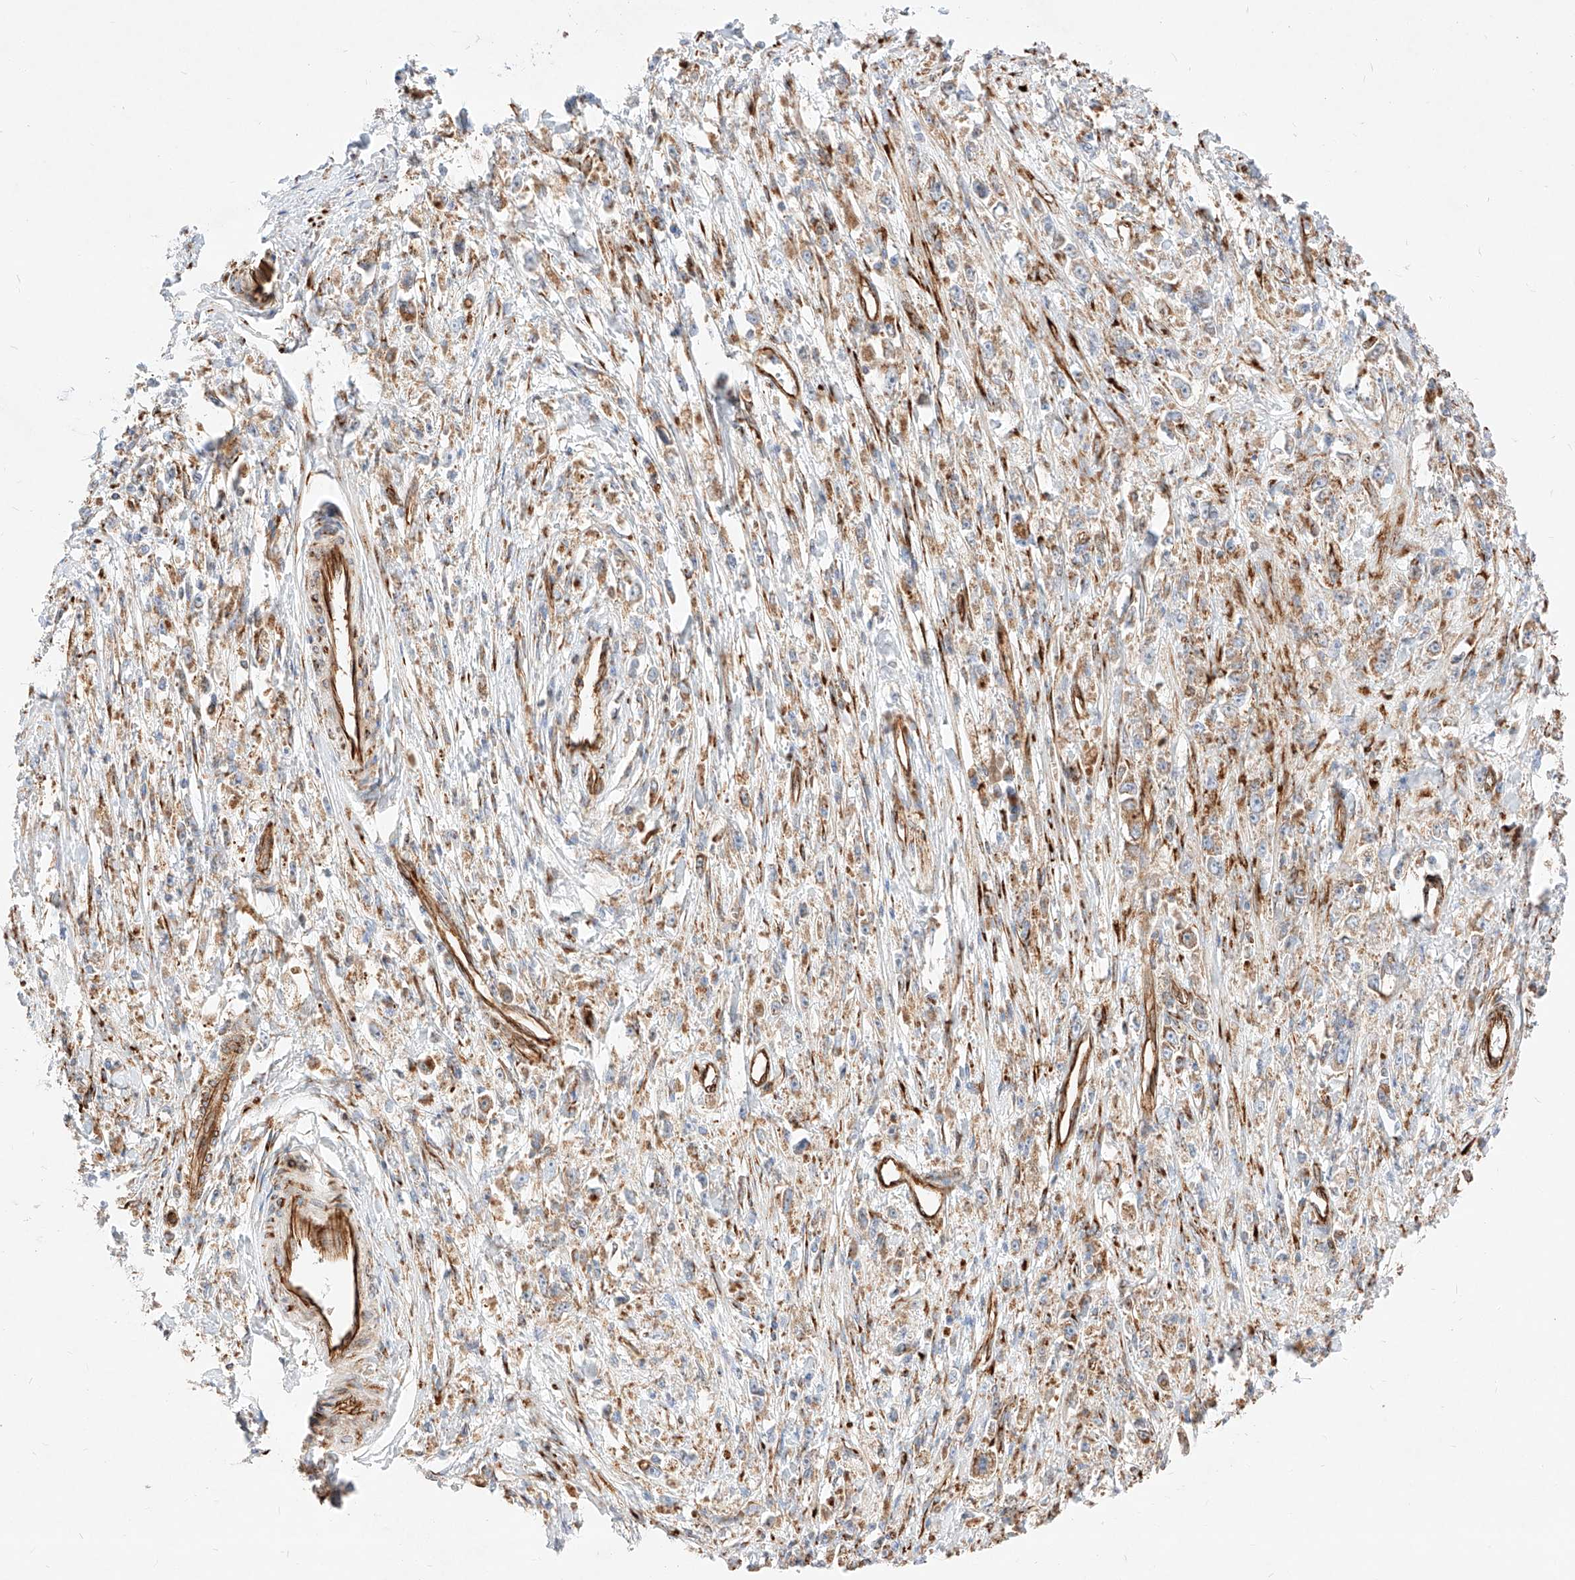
{"staining": {"intensity": "moderate", "quantity": ">75%", "location": "cytoplasmic/membranous"}, "tissue": "stomach cancer", "cell_type": "Tumor cells", "image_type": "cancer", "snomed": [{"axis": "morphology", "description": "Adenocarcinoma, NOS"}, {"axis": "topography", "description": "Stomach"}], "caption": "Immunohistochemical staining of stomach cancer (adenocarcinoma) demonstrates medium levels of moderate cytoplasmic/membranous protein positivity in about >75% of tumor cells.", "gene": "CSGALNACT2", "patient": {"sex": "female", "age": 59}}